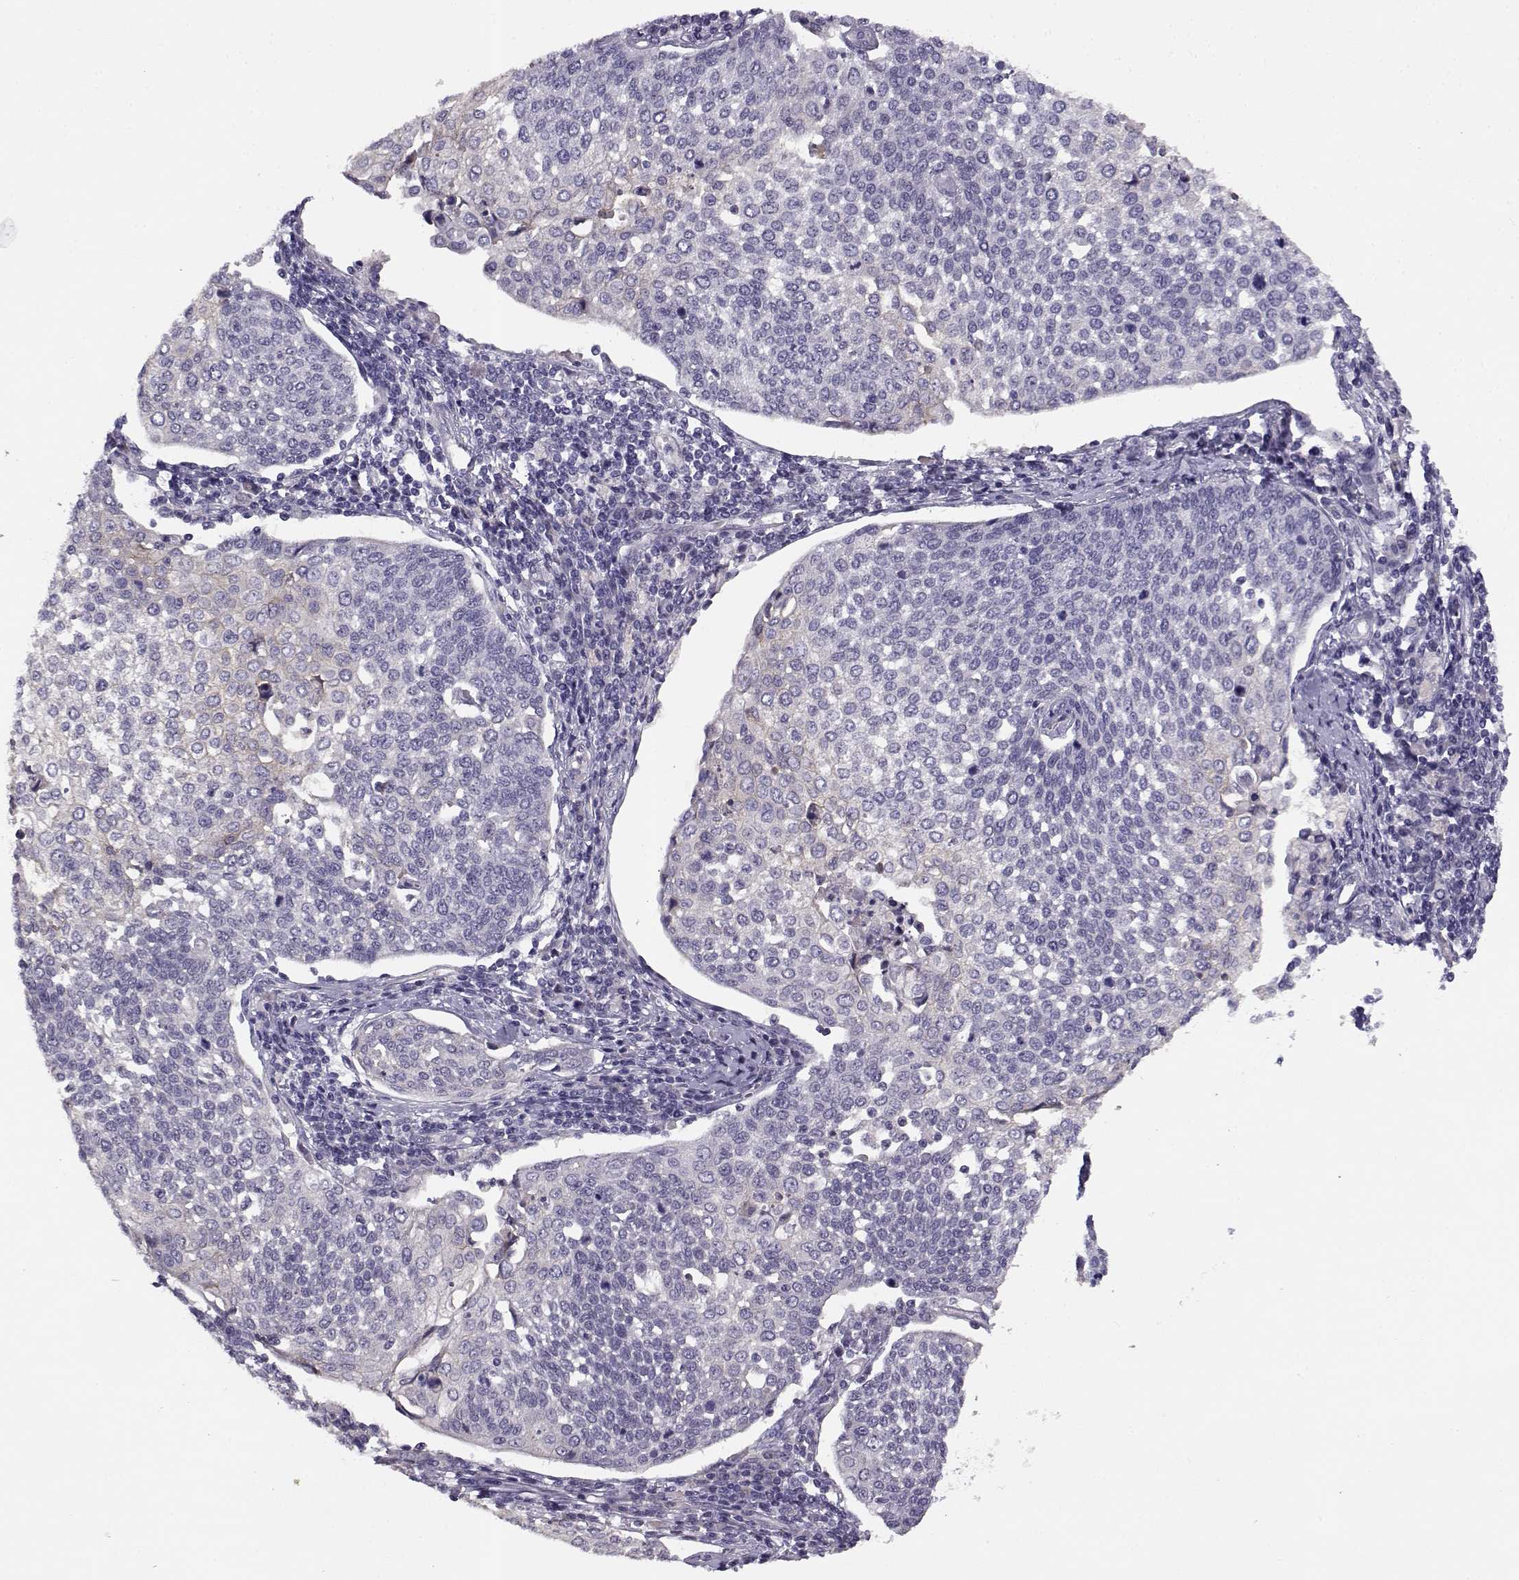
{"staining": {"intensity": "negative", "quantity": "none", "location": "none"}, "tissue": "cervical cancer", "cell_type": "Tumor cells", "image_type": "cancer", "snomed": [{"axis": "morphology", "description": "Squamous cell carcinoma, NOS"}, {"axis": "topography", "description": "Cervix"}], "caption": "Tumor cells are negative for brown protein staining in cervical cancer (squamous cell carcinoma).", "gene": "TMEM145", "patient": {"sex": "female", "age": 34}}